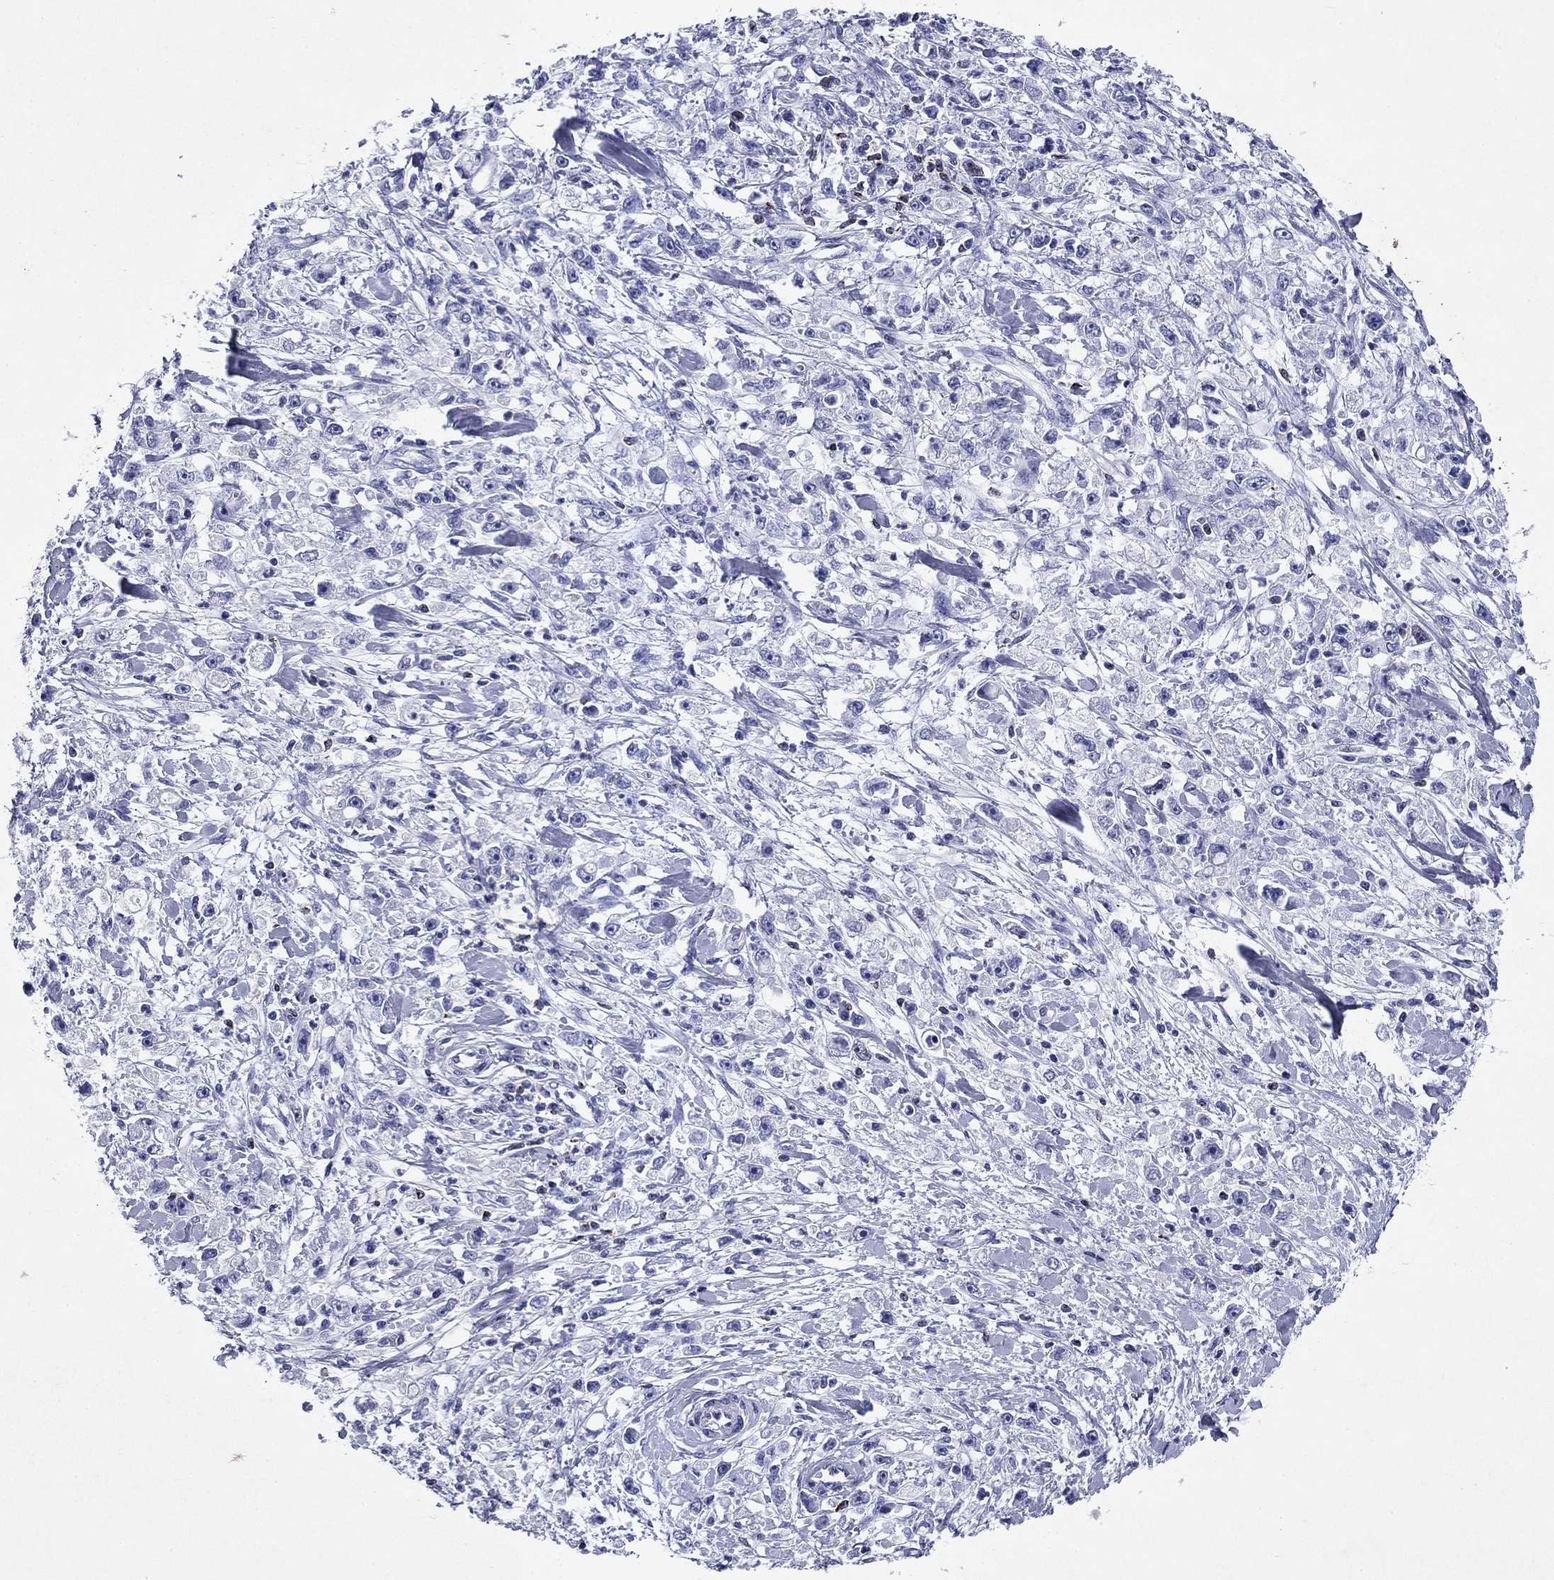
{"staining": {"intensity": "negative", "quantity": "none", "location": "none"}, "tissue": "stomach cancer", "cell_type": "Tumor cells", "image_type": "cancer", "snomed": [{"axis": "morphology", "description": "Adenocarcinoma, NOS"}, {"axis": "topography", "description": "Stomach"}], "caption": "Image shows no significant protein expression in tumor cells of adenocarcinoma (stomach).", "gene": "GZMK", "patient": {"sex": "female", "age": 59}}